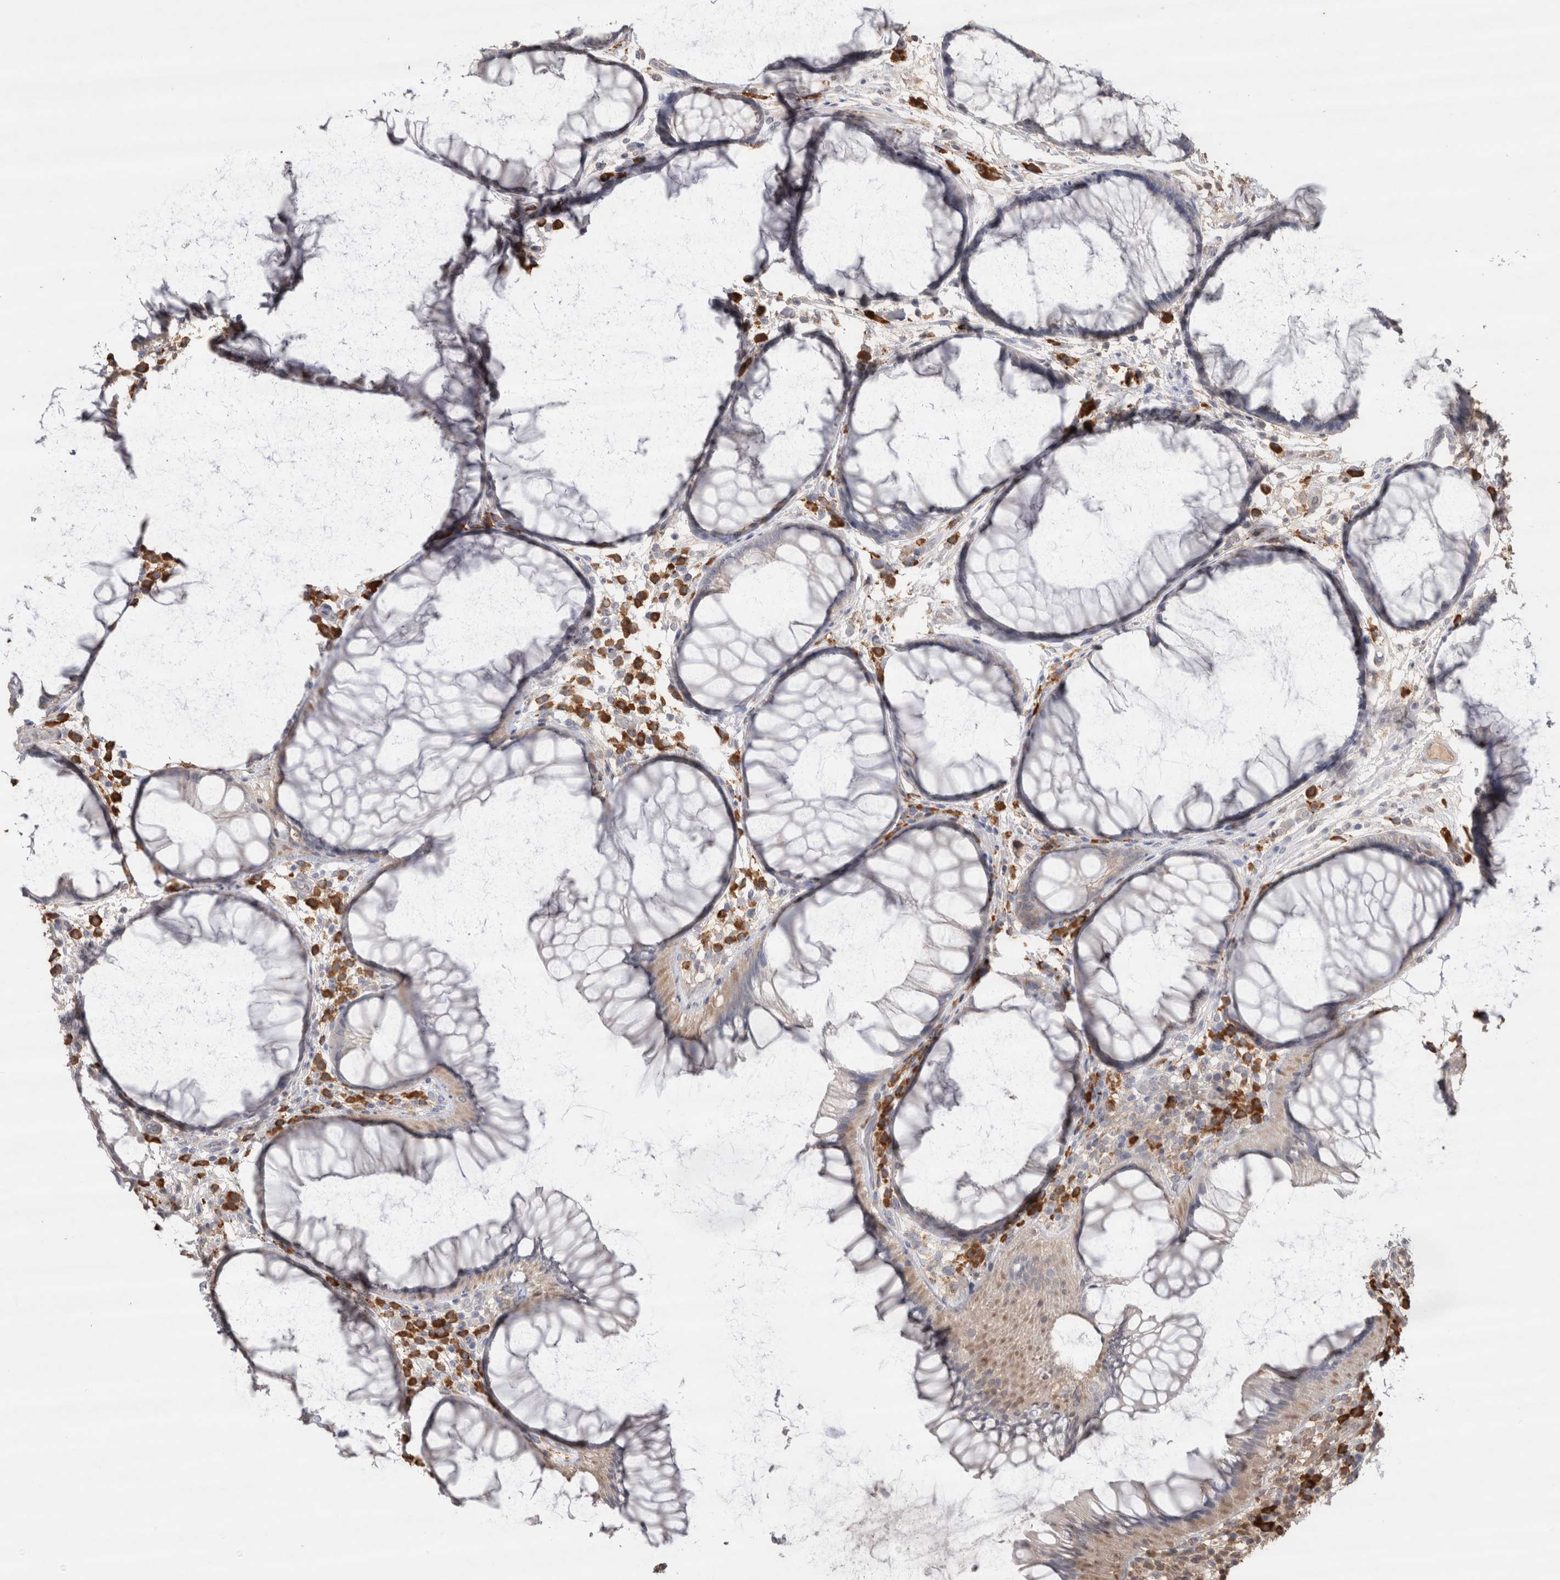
{"staining": {"intensity": "weak", "quantity": "25%-75%", "location": "cytoplasmic/membranous"}, "tissue": "rectum", "cell_type": "Glandular cells", "image_type": "normal", "snomed": [{"axis": "morphology", "description": "Normal tissue, NOS"}, {"axis": "topography", "description": "Rectum"}], "caption": "High-magnification brightfield microscopy of unremarkable rectum stained with DAB (brown) and counterstained with hematoxylin (blue). glandular cells exhibit weak cytoplasmic/membranous staining is identified in approximately25%-75% of cells.", "gene": "CRELD2", "patient": {"sex": "male", "age": 51}}